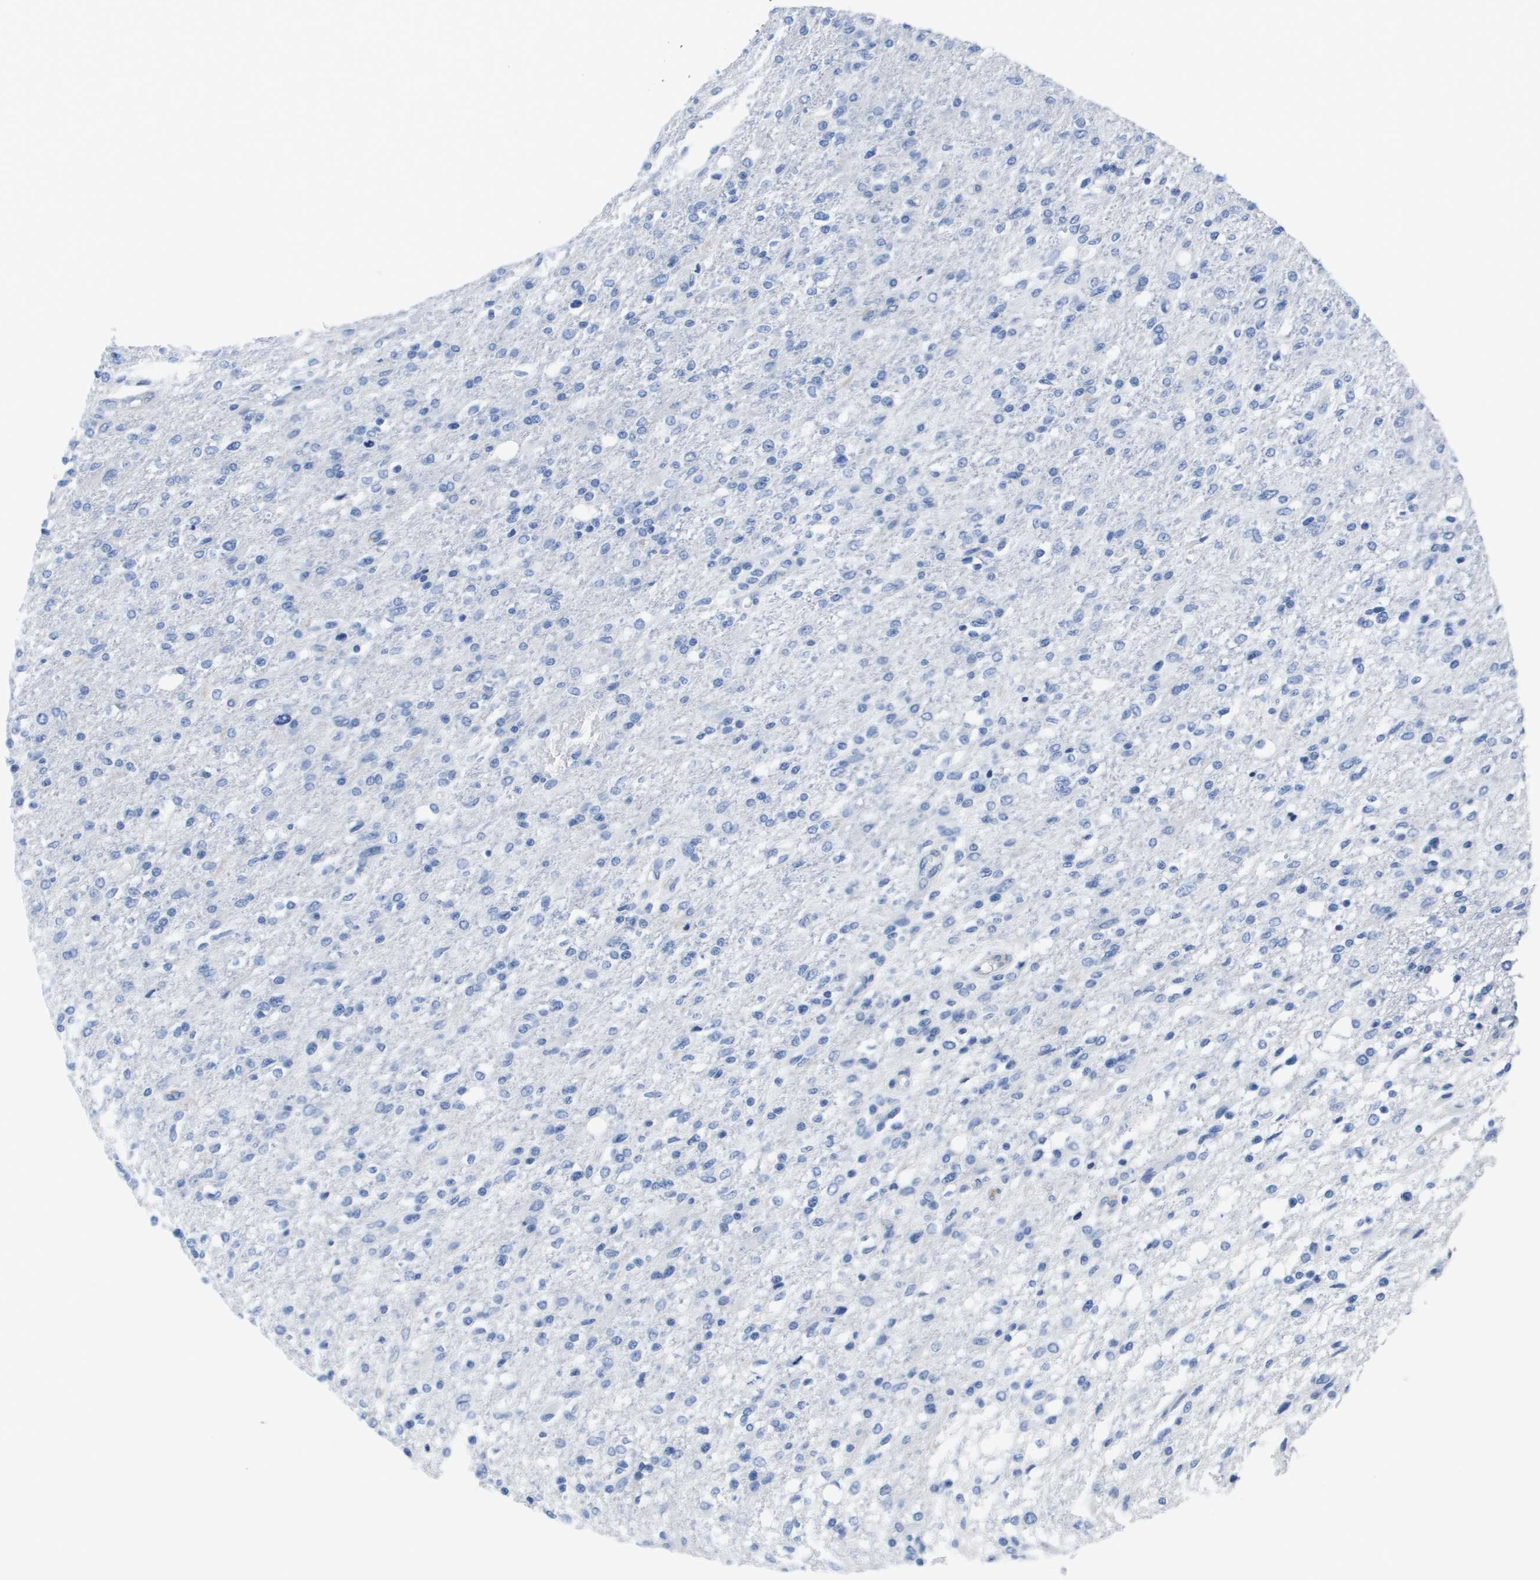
{"staining": {"intensity": "negative", "quantity": "none", "location": "none"}, "tissue": "glioma", "cell_type": "Tumor cells", "image_type": "cancer", "snomed": [{"axis": "morphology", "description": "Glioma, malignant, High grade"}, {"axis": "topography", "description": "Brain"}], "caption": "A high-resolution histopathology image shows immunohistochemistry staining of glioma, which exhibits no significant expression in tumor cells.", "gene": "APOA1", "patient": {"sex": "female", "age": 58}}